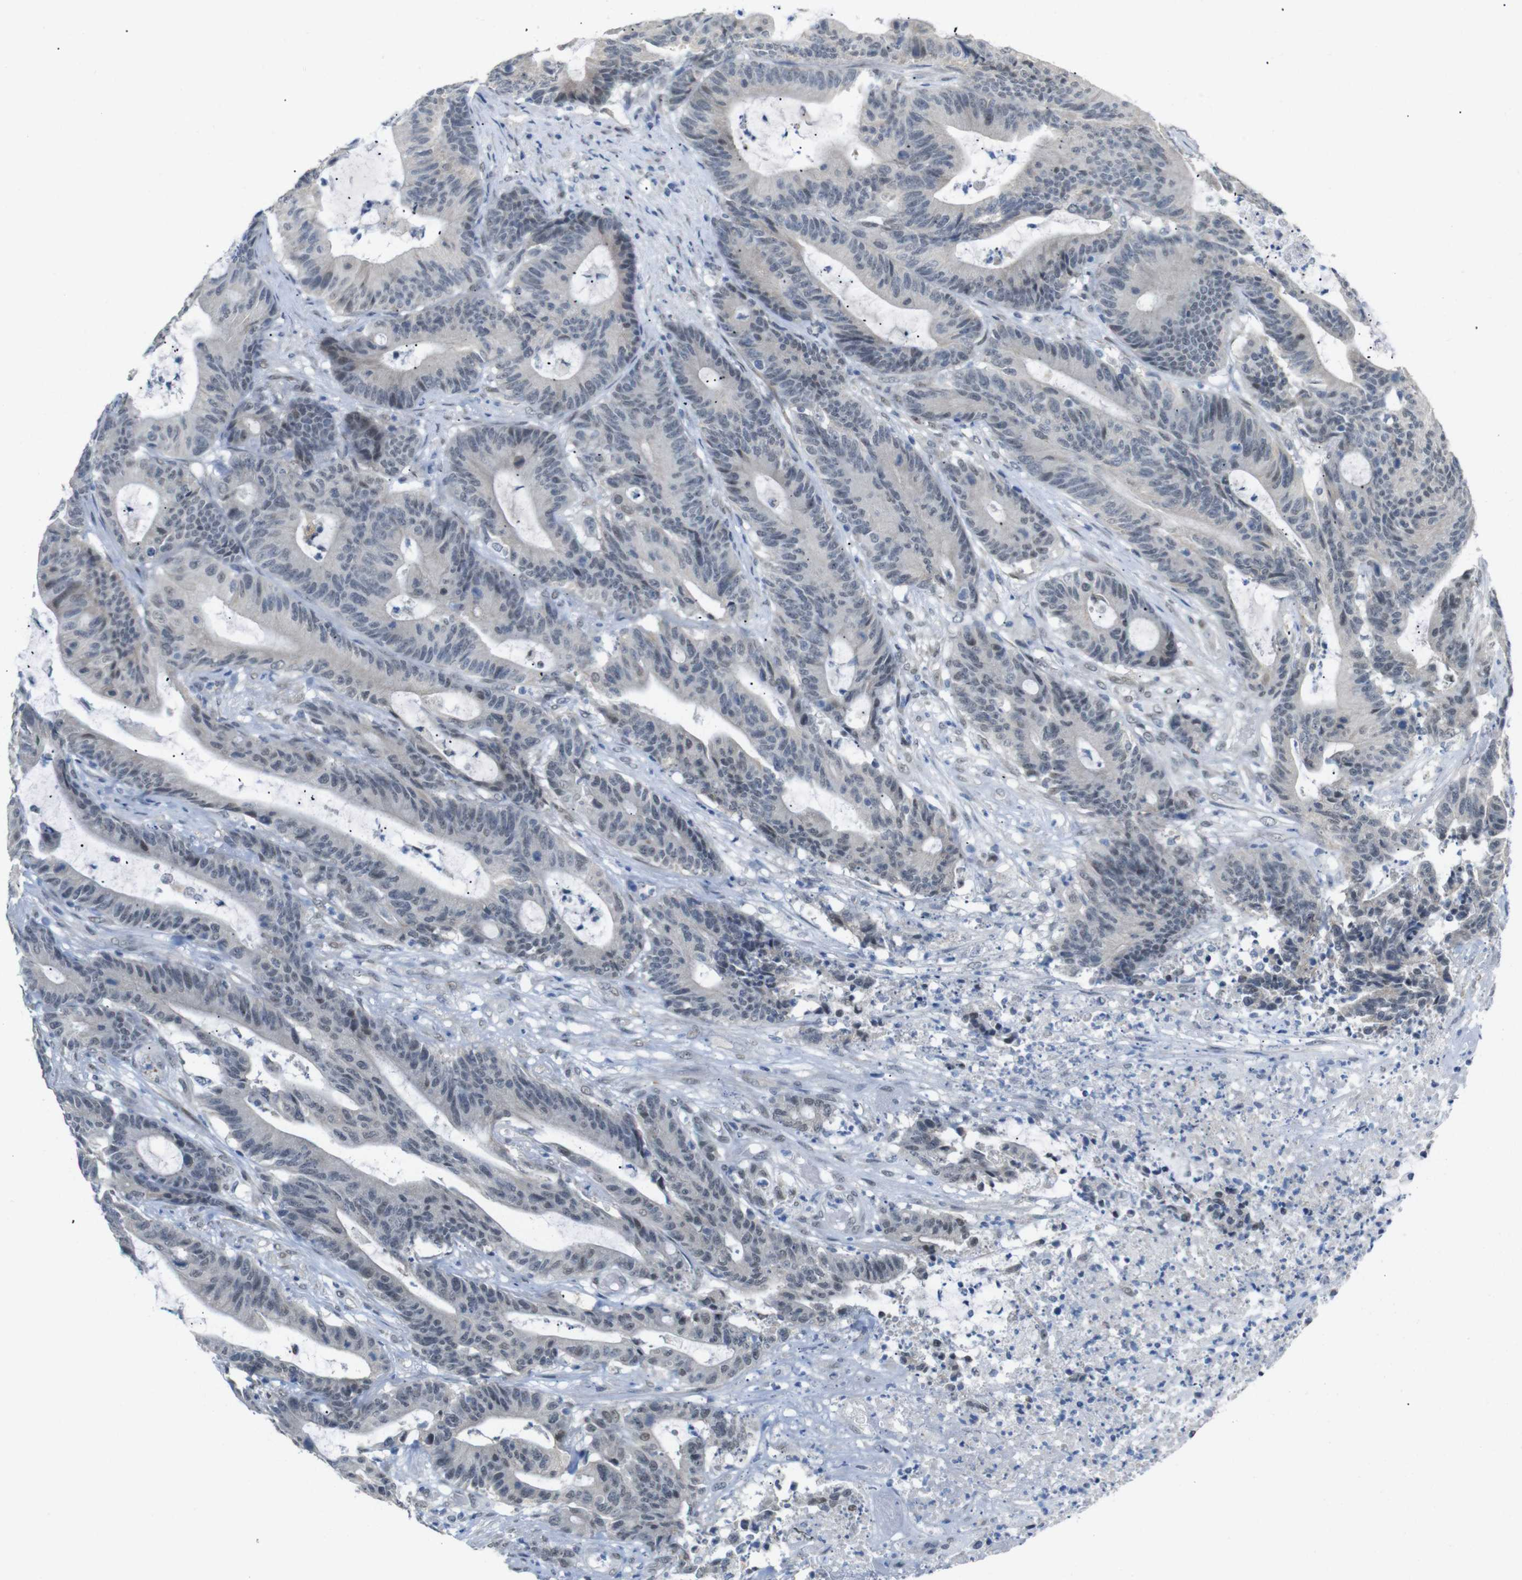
{"staining": {"intensity": "negative", "quantity": "none", "location": "none"}, "tissue": "colorectal cancer", "cell_type": "Tumor cells", "image_type": "cancer", "snomed": [{"axis": "morphology", "description": "Adenocarcinoma, NOS"}, {"axis": "topography", "description": "Colon"}], "caption": "This is an IHC photomicrograph of human colorectal adenocarcinoma. There is no expression in tumor cells.", "gene": "GPR158", "patient": {"sex": "female", "age": 84}}